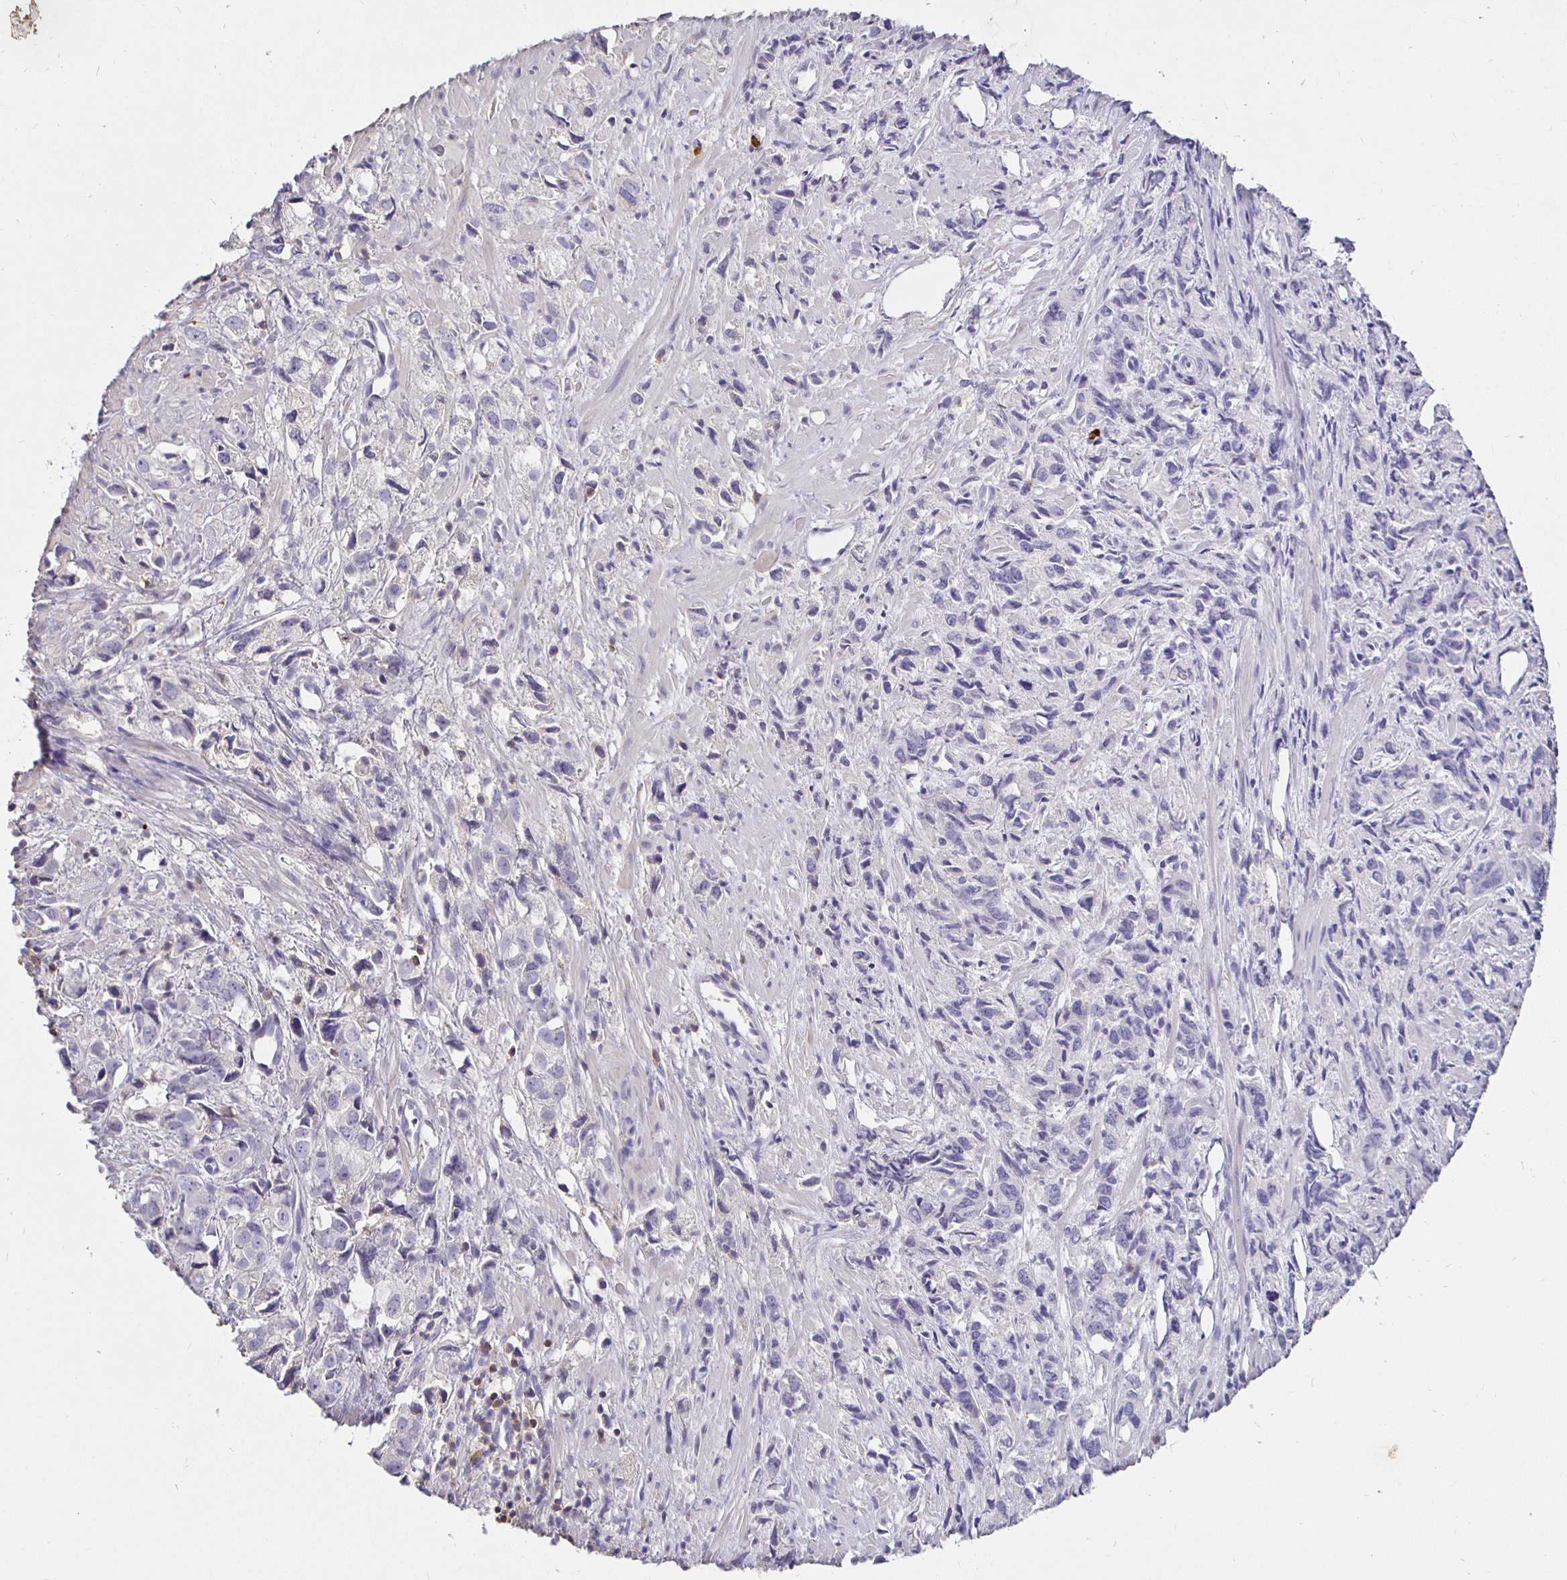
{"staining": {"intensity": "negative", "quantity": "none", "location": "none"}, "tissue": "prostate cancer", "cell_type": "Tumor cells", "image_type": "cancer", "snomed": [{"axis": "morphology", "description": "Adenocarcinoma, High grade"}, {"axis": "topography", "description": "Prostate"}], "caption": "DAB (3,3'-diaminobenzidine) immunohistochemical staining of human prostate cancer reveals no significant expression in tumor cells. (Immunohistochemistry (ihc), brightfield microscopy, high magnification).", "gene": "CXCR3", "patient": {"sex": "male", "age": 58}}